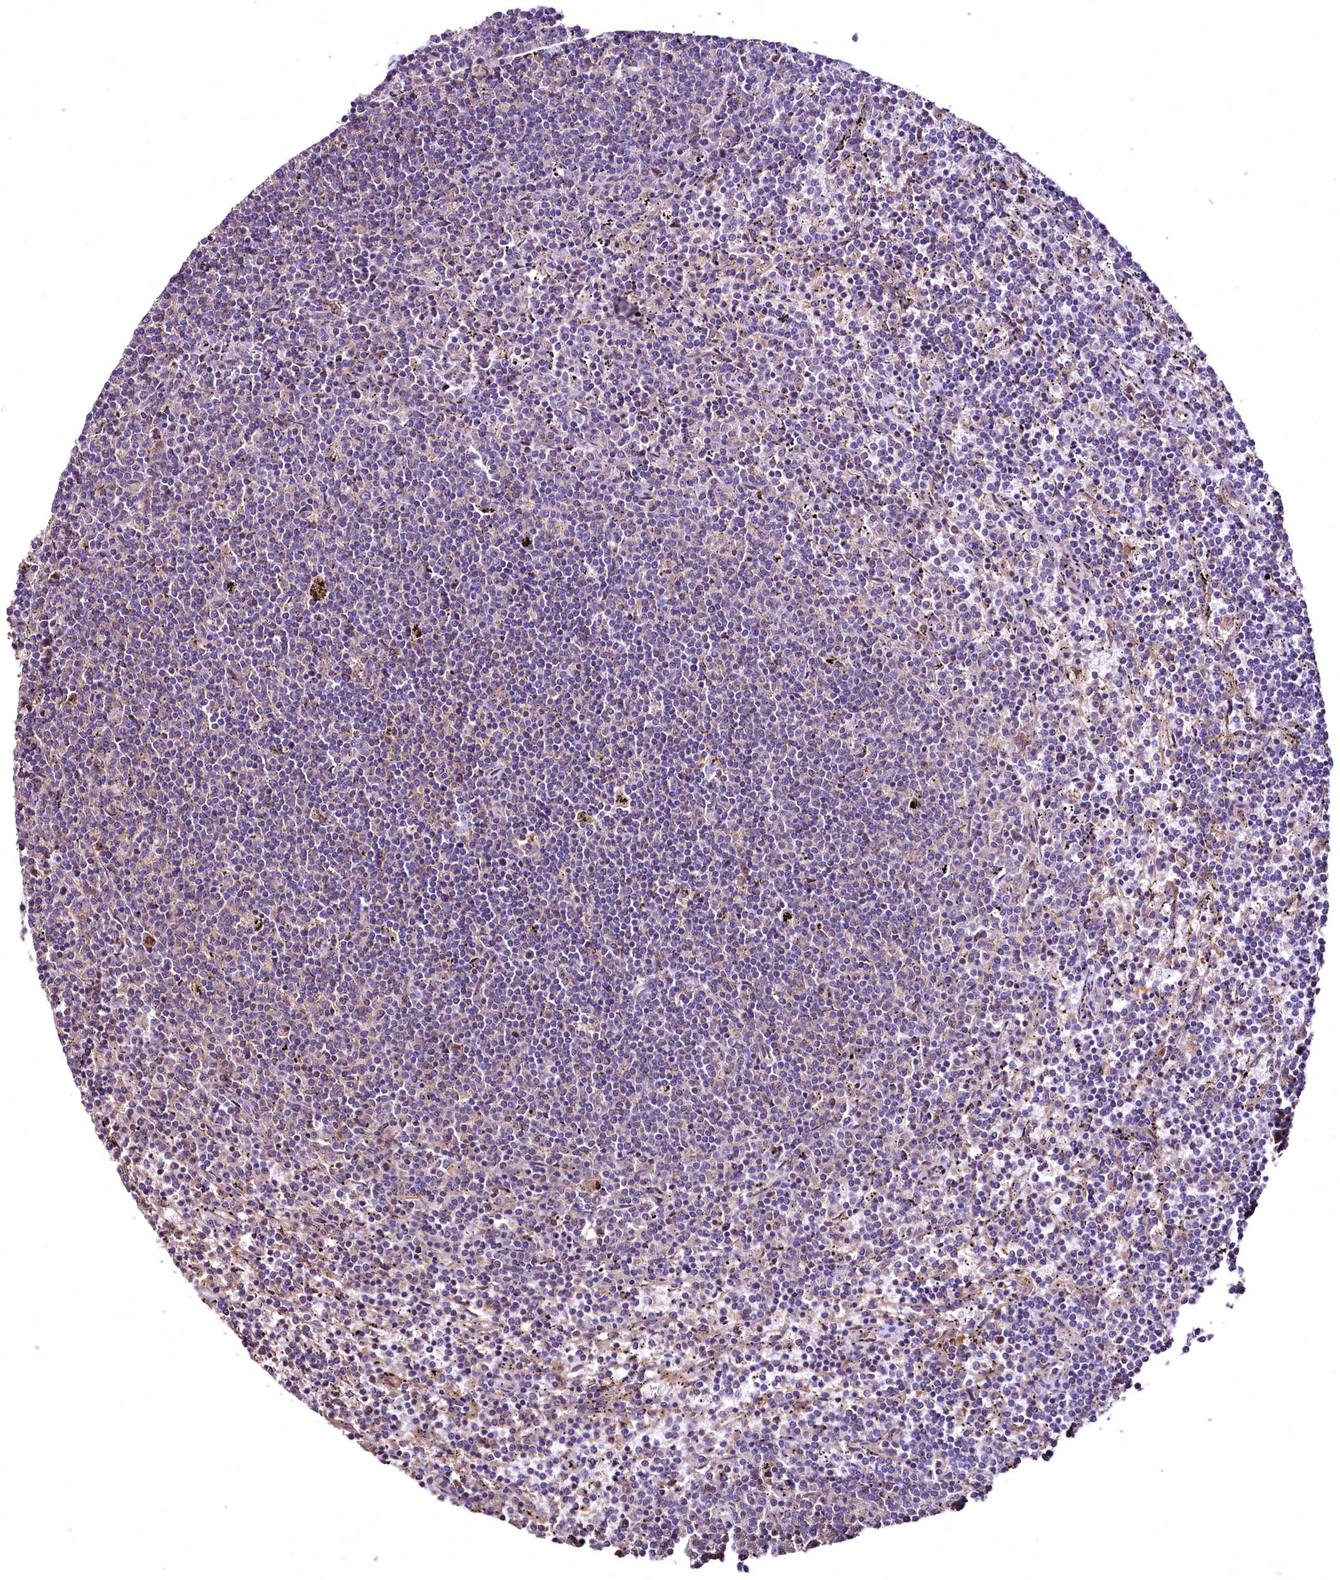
{"staining": {"intensity": "negative", "quantity": "none", "location": "none"}, "tissue": "lymphoma", "cell_type": "Tumor cells", "image_type": "cancer", "snomed": [{"axis": "morphology", "description": "Malignant lymphoma, non-Hodgkin's type, Low grade"}, {"axis": "topography", "description": "Spleen"}], "caption": "Immunohistochemistry (IHC) histopathology image of neoplastic tissue: lymphoma stained with DAB displays no significant protein staining in tumor cells. (Immunohistochemistry, brightfield microscopy, high magnification).", "gene": "TBCEL", "patient": {"sex": "female", "age": 50}}